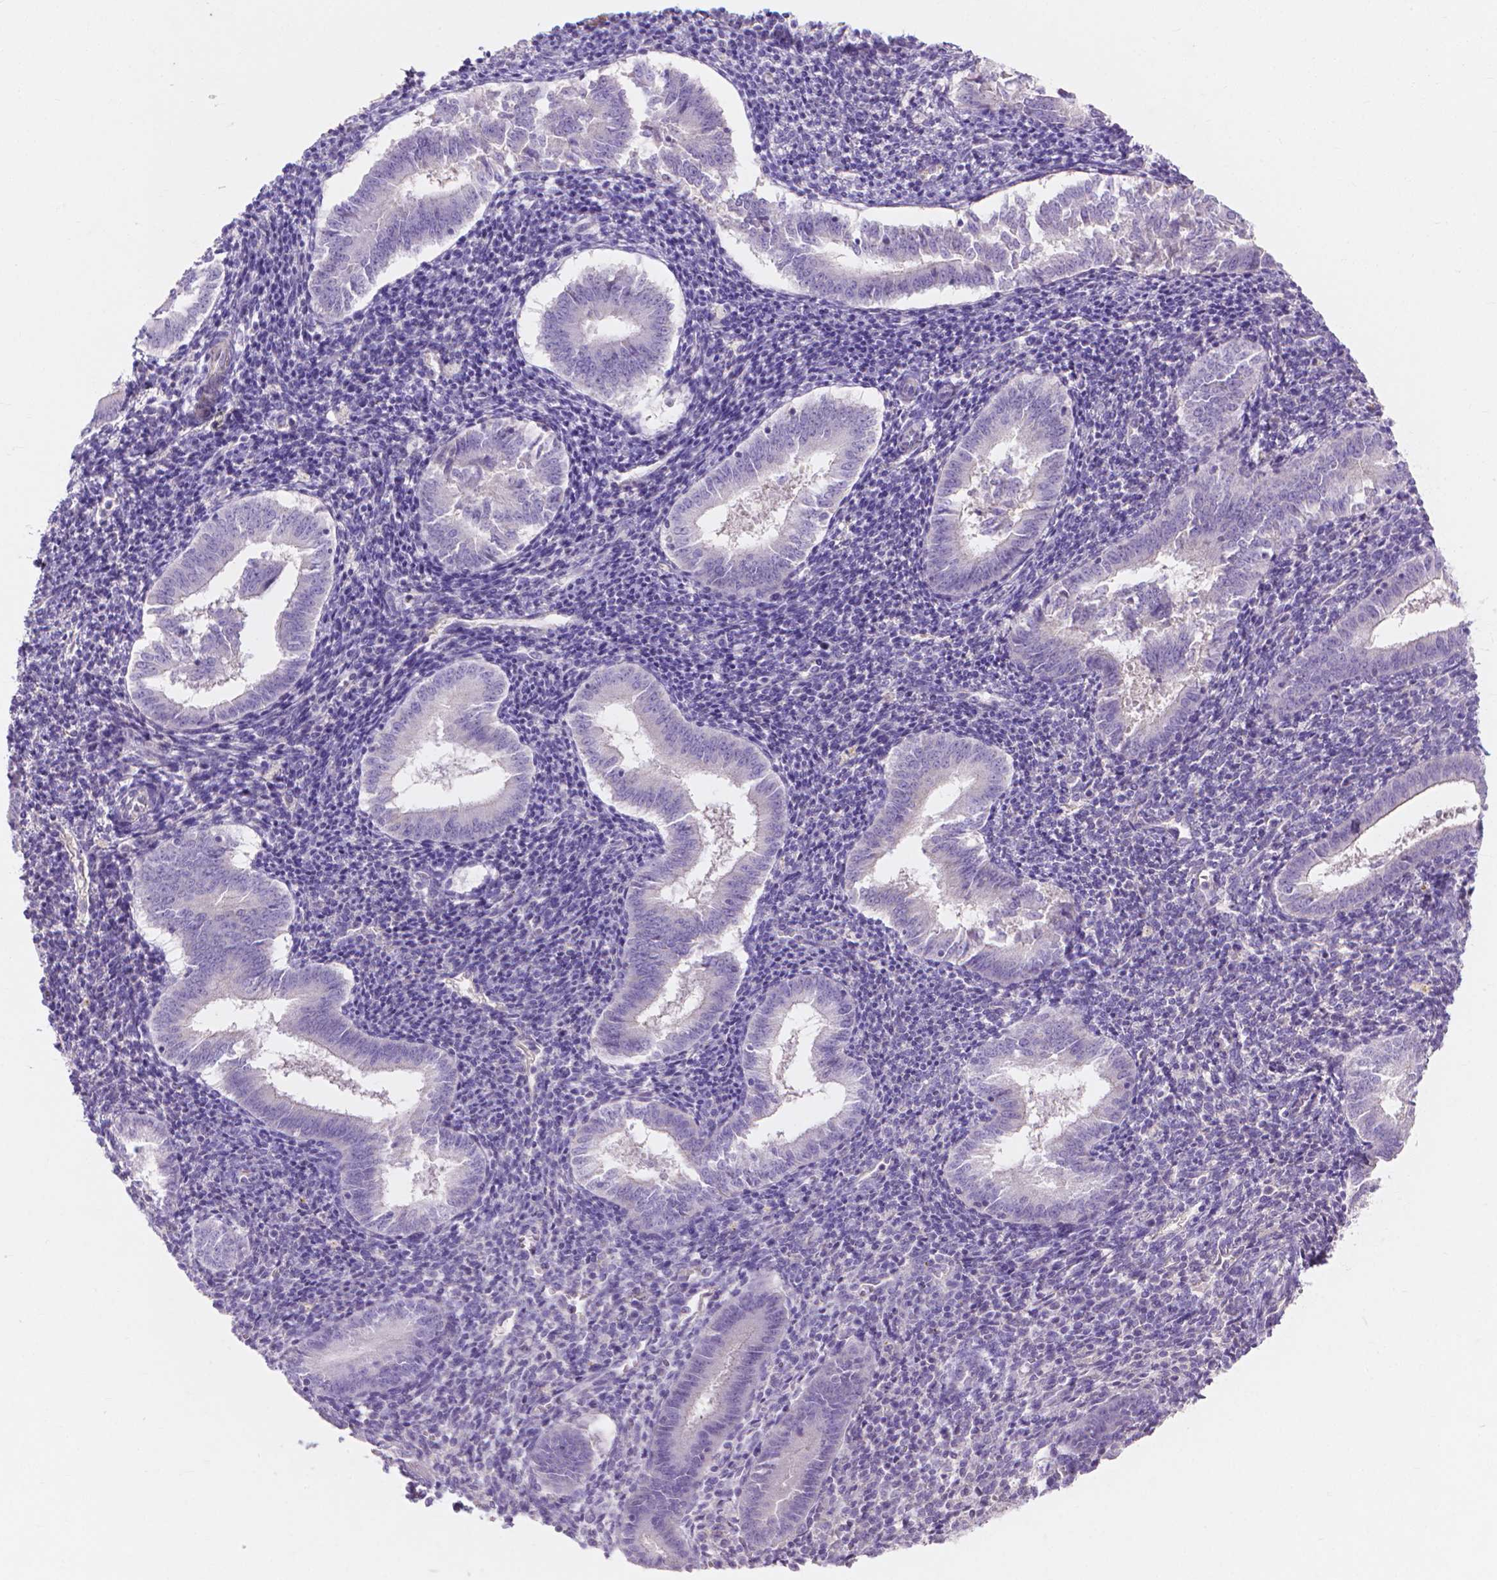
{"staining": {"intensity": "negative", "quantity": "none", "location": "none"}, "tissue": "endometrium", "cell_type": "Cells in endometrial stroma", "image_type": "normal", "snomed": [{"axis": "morphology", "description": "Normal tissue, NOS"}, {"axis": "topography", "description": "Endometrium"}], "caption": "Immunohistochemical staining of normal human endometrium displays no significant expression in cells in endometrial stroma.", "gene": "MBLAC1", "patient": {"sex": "female", "age": 25}}